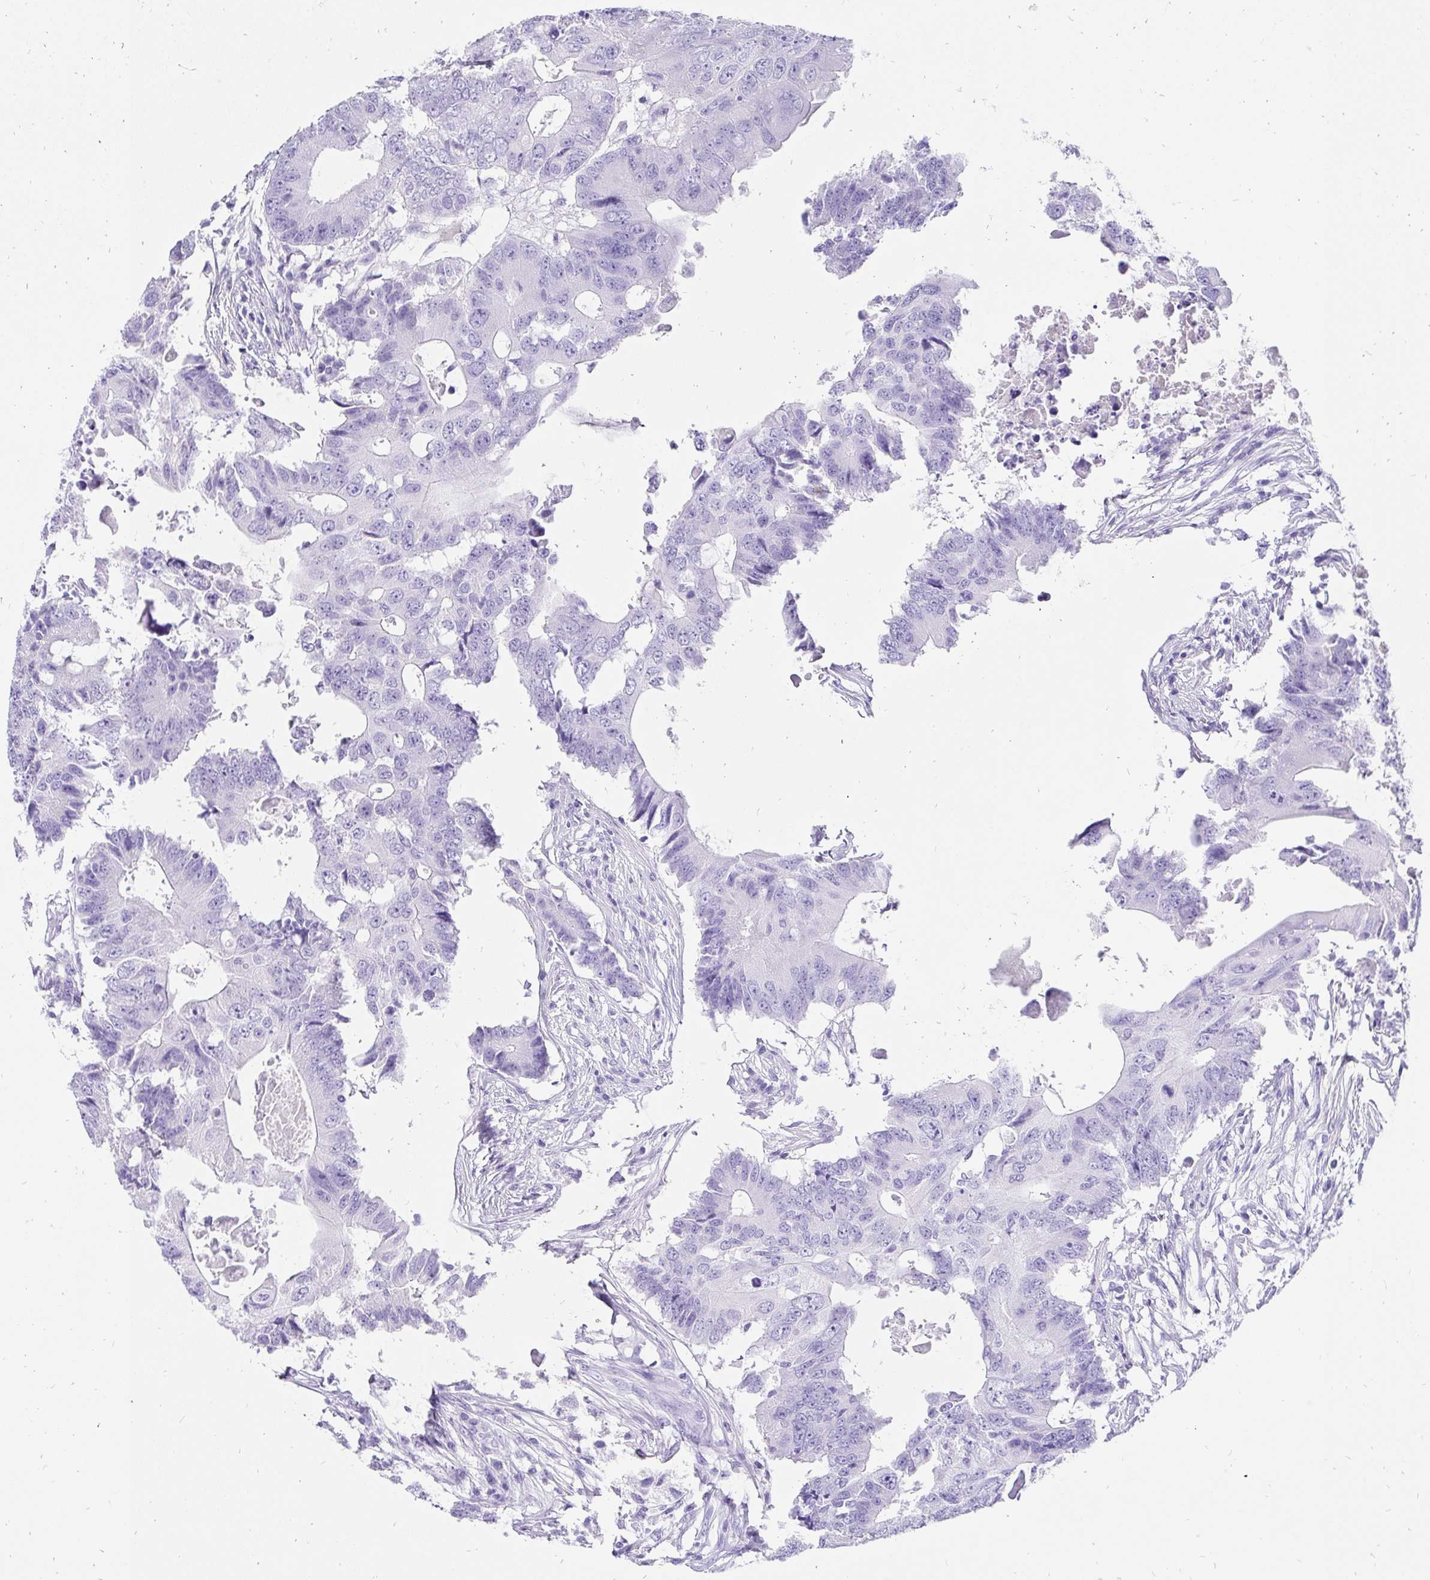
{"staining": {"intensity": "negative", "quantity": "none", "location": "none"}, "tissue": "colorectal cancer", "cell_type": "Tumor cells", "image_type": "cancer", "snomed": [{"axis": "morphology", "description": "Adenocarcinoma, NOS"}, {"axis": "topography", "description": "Colon"}], "caption": "Immunohistochemistry micrograph of human colorectal cancer (adenocarcinoma) stained for a protein (brown), which demonstrates no positivity in tumor cells.", "gene": "KRT13", "patient": {"sex": "male", "age": 71}}